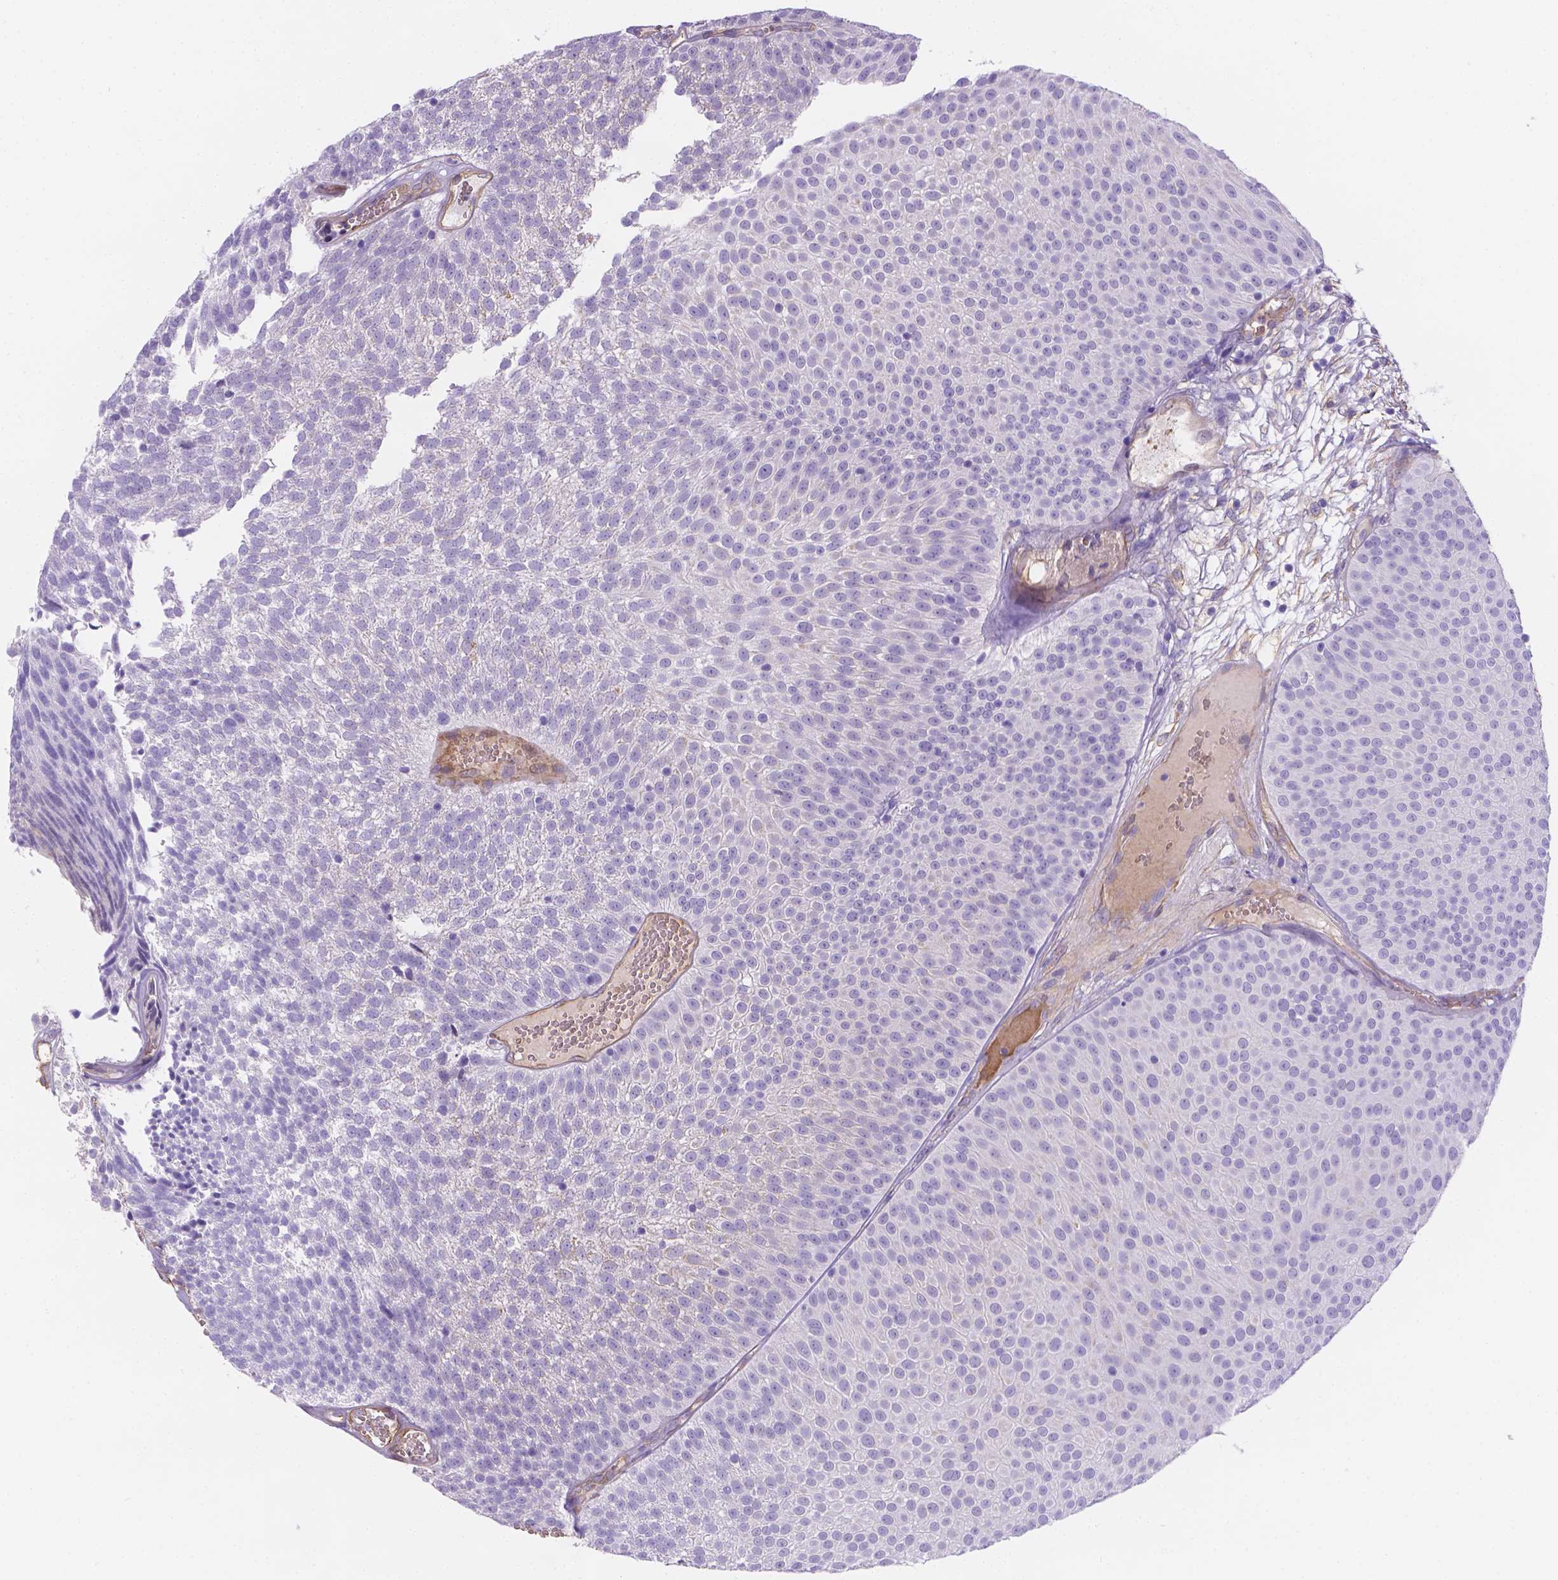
{"staining": {"intensity": "negative", "quantity": "none", "location": "none"}, "tissue": "urothelial cancer", "cell_type": "Tumor cells", "image_type": "cancer", "snomed": [{"axis": "morphology", "description": "Urothelial carcinoma, Low grade"}, {"axis": "topography", "description": "Urinary bladder"}], "caption": "Immunohistochemistry (IHC) of human urothelial carcinoma (low-grade) shows no expression in tumor cells.", "gene": "SLC40A1", "patient": {"sex": "male", "age": 52}}